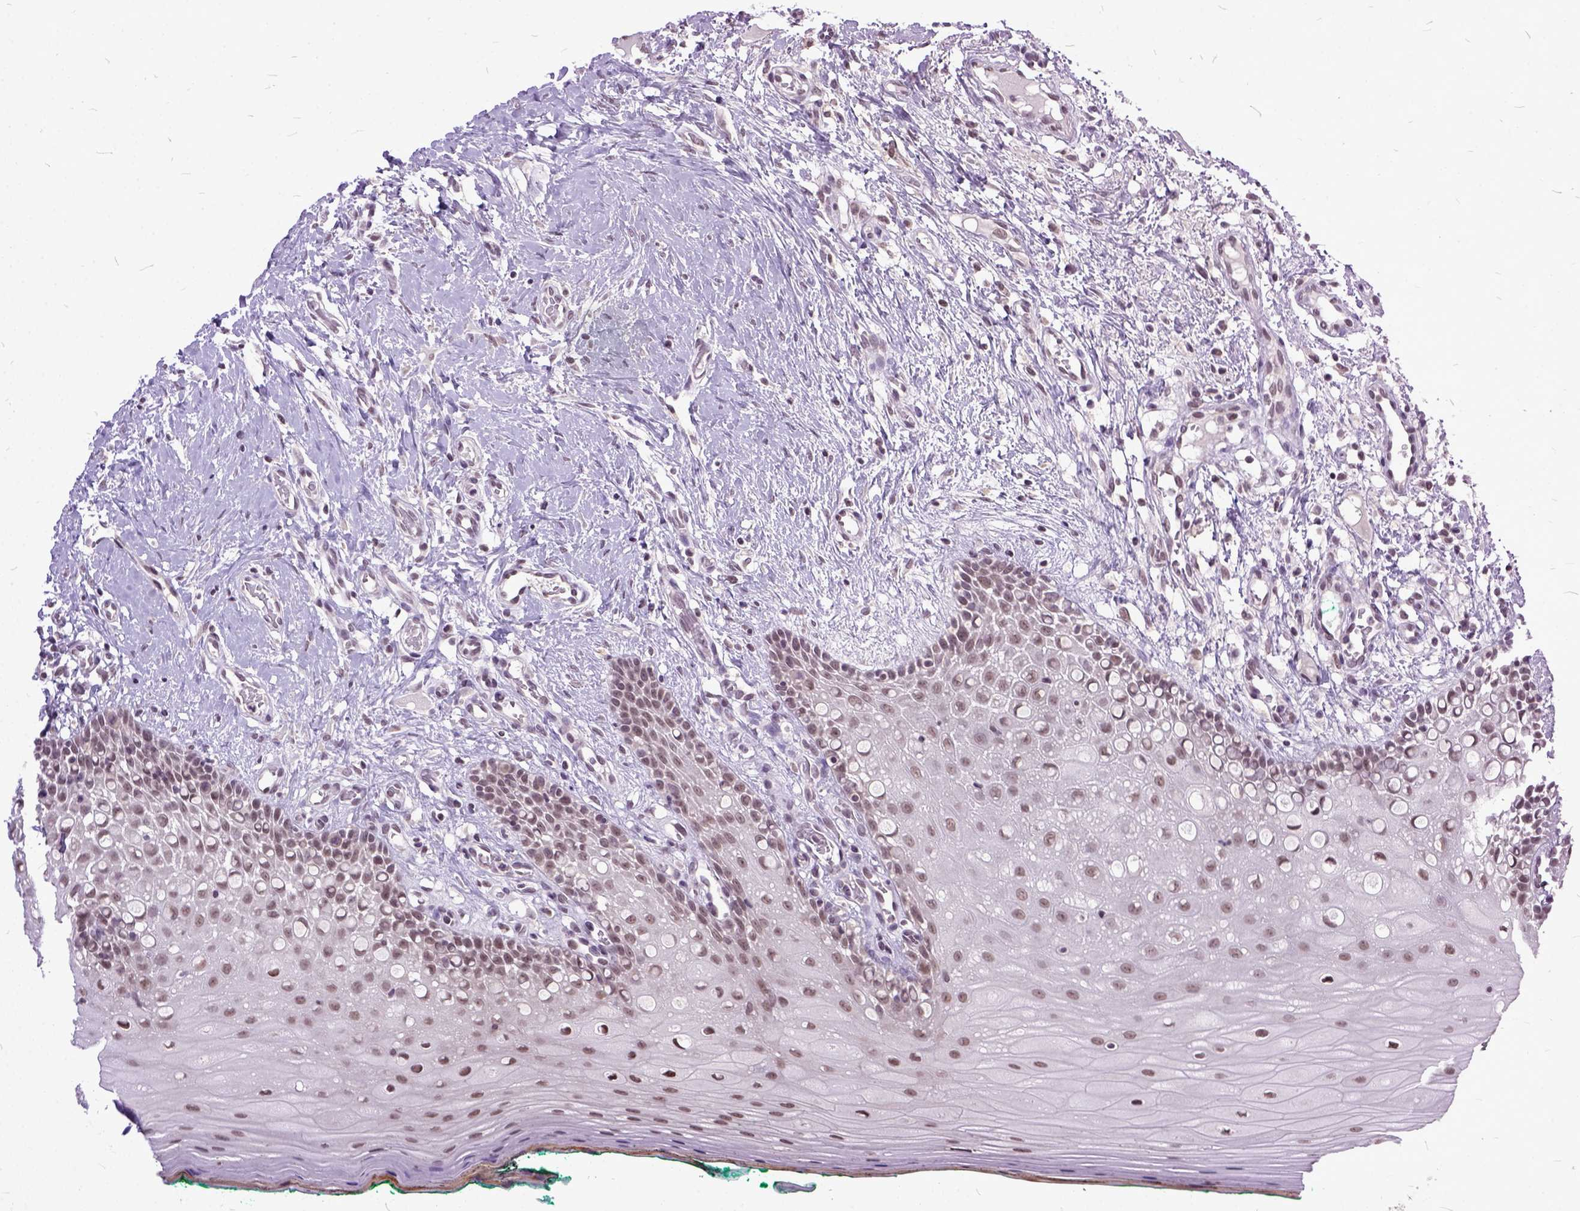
{"staining": {"intensity": "moderate", "quantity": ">75%", "location": "nuclear"}, "tissue": "oral mucosa", "cell_type": "Squamous epithelial cells", "image_type": "normal", "snomed": [{"axis": "morphology", "description": "Normal tissue, NOS"}, {"axis": "topography", "description": "Oral tissue"}], "caption": "The photomicrograph exhibits staining of unremarkable oral mucosa, revealing moderate nuclear protein positivity (brown color) within squamous epithelial cells.", "gene": "ORC5", "patient": {"sex": "female", "age": 83}}